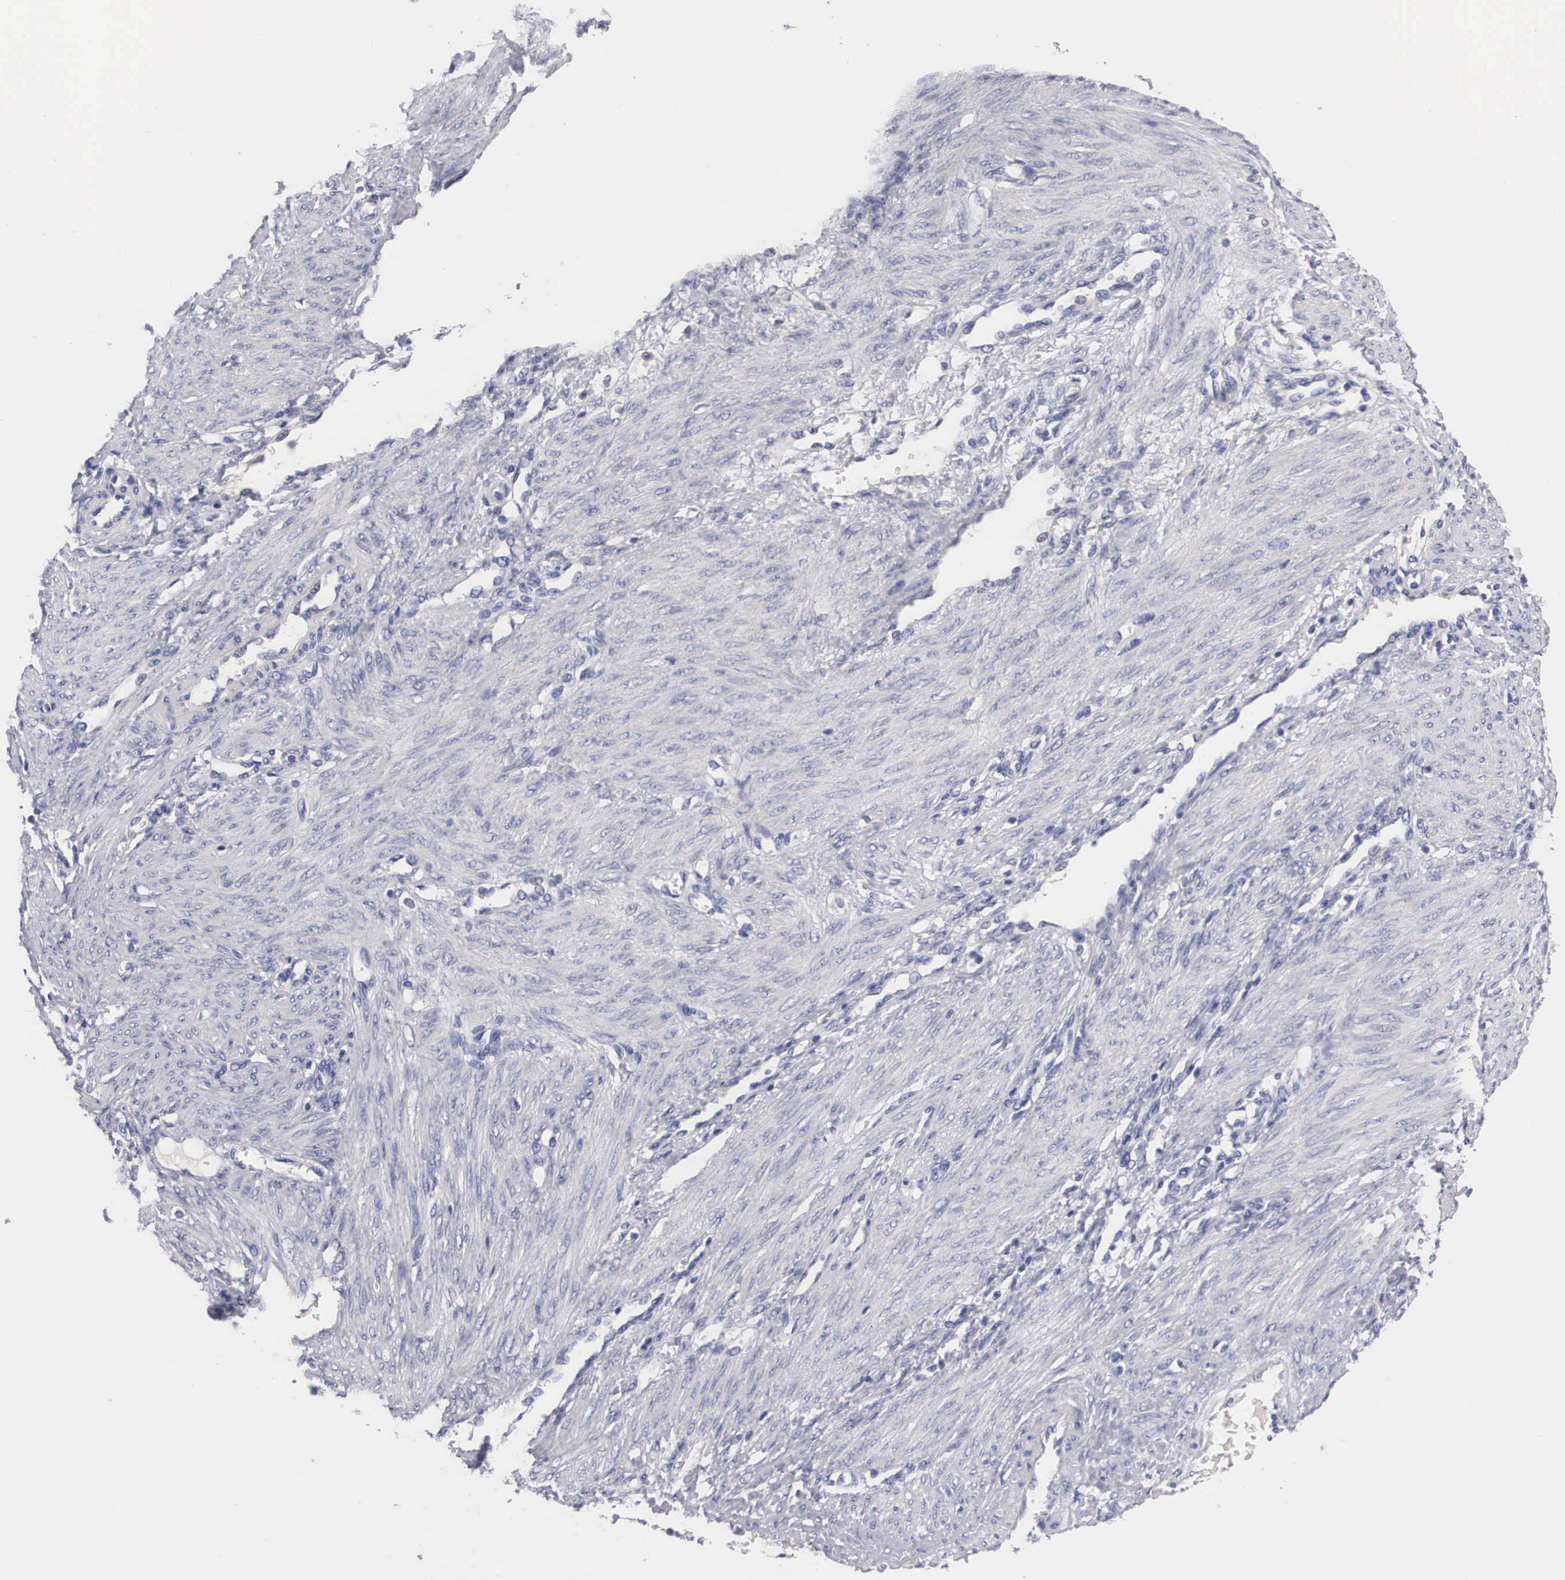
{"staining": {"intensity": "negative", "quantity": "none", "location": "none"}, "tissue": "endometrial cancer", "cell_type": "Tumor cells", "image_type": "cancer", "snomed": [{"axis": "morphology", "description": "Adenocarcinoma, NOS"}, {"axis": "topography", "description": "Endometrium"}], "caption": "The photomicrograph demonstrates no significant staining in tumor cells of endometrial cancer (adenocarcinoma). The staining is performed using DAB brown chromogen with nuclei counter-stained in using hematoxylin.", "gene": "ABHD4", "patient": {"sex": "female", "age": 51}}